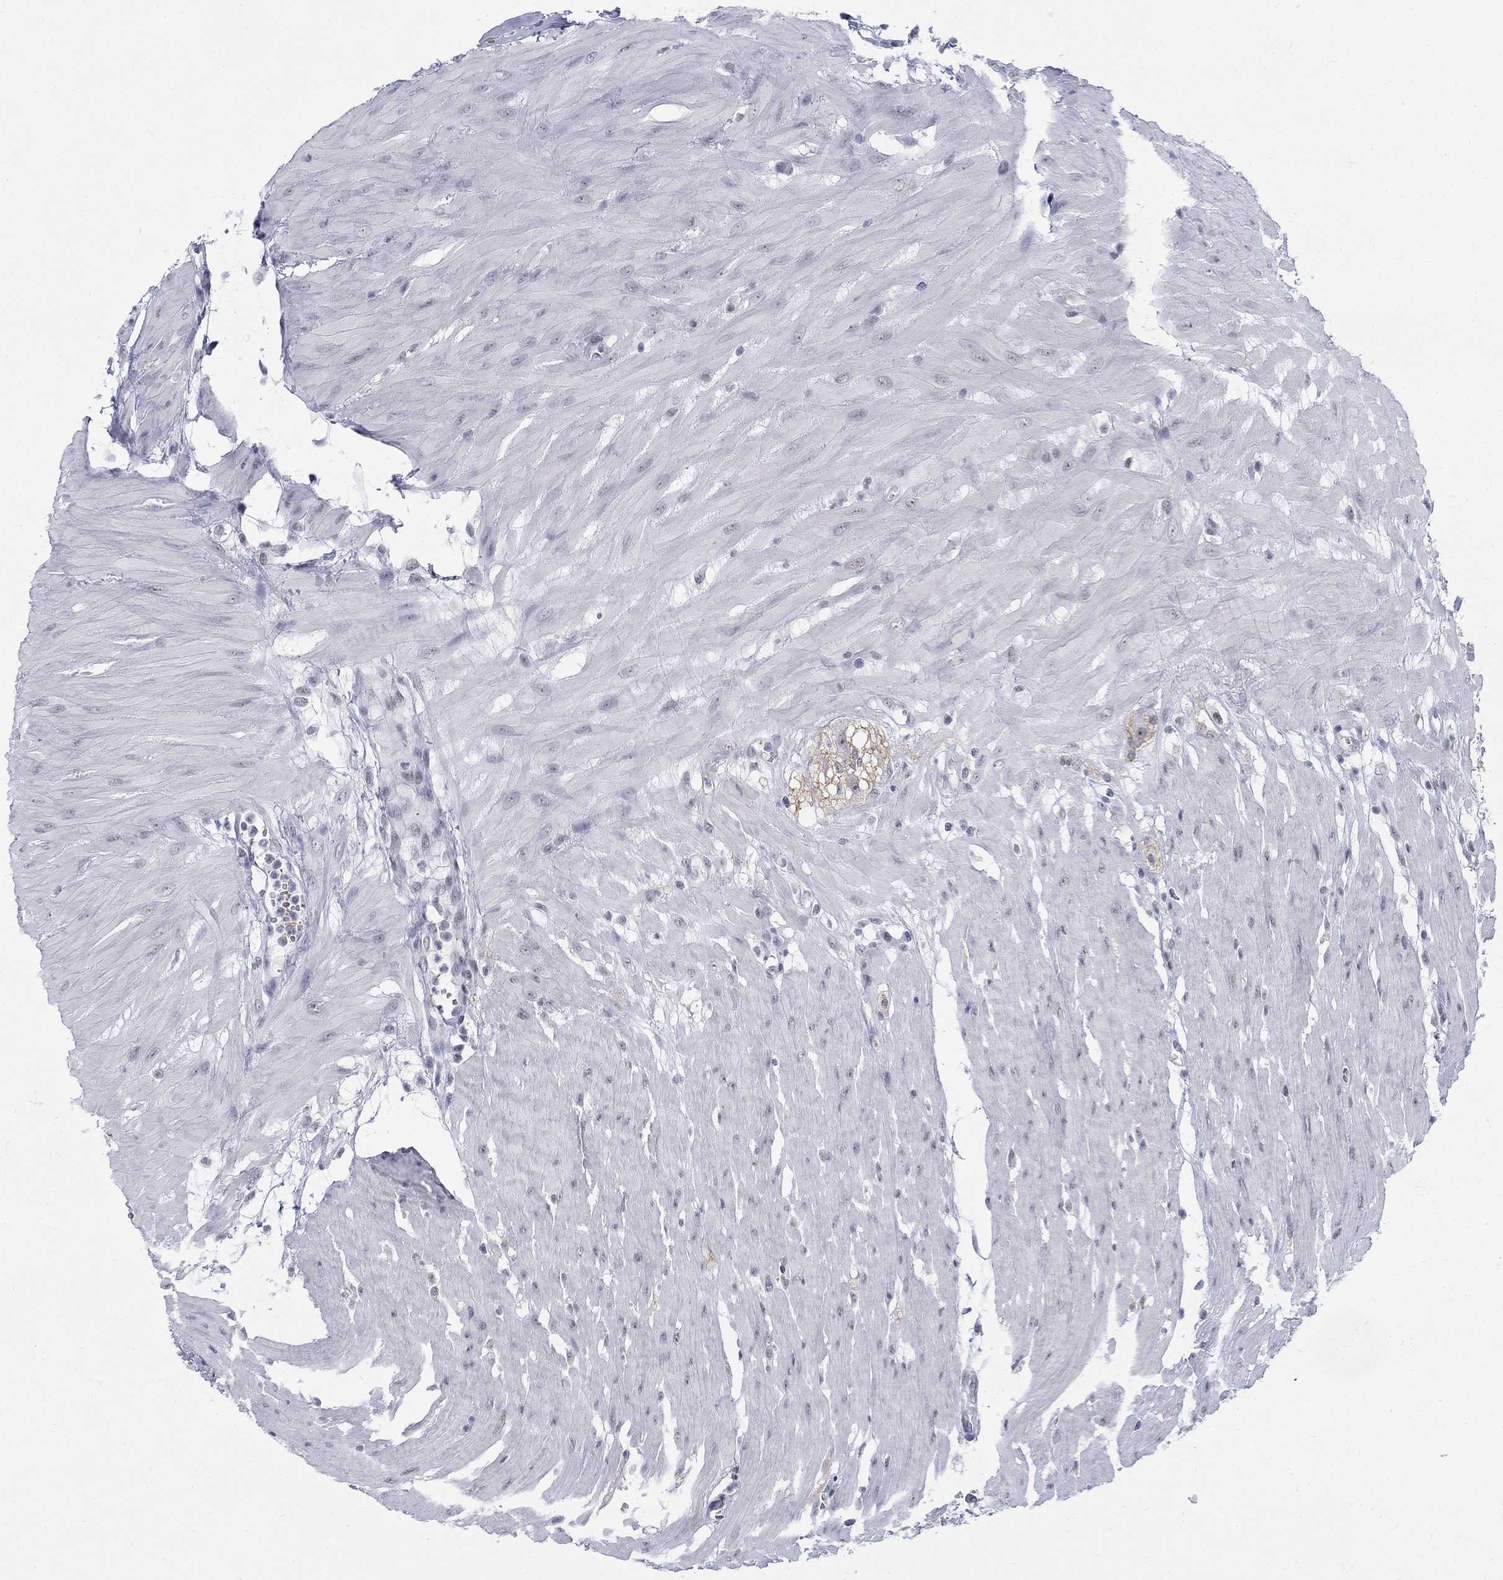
{"staining": {"intensity": "negative", "quantity": "none", "location": "none"}, "tissue": "colon", "cell_type": "Endothelial cells", "image_type": "normal", "snomed": [{"axis": "morphology", "description": "Normal tissue, NOS"}, {"axis": "morphology", "description": "Adenocarcinoma, NOS"}, {"axis": "topography", "description": "Colon"}], "caption": "Immunohistochemistry (IHC) of unremarkable colon reveals no staining in endothelial cells.", "gene": "DMTN", "patient": {"sex": "male", "age": 65}}